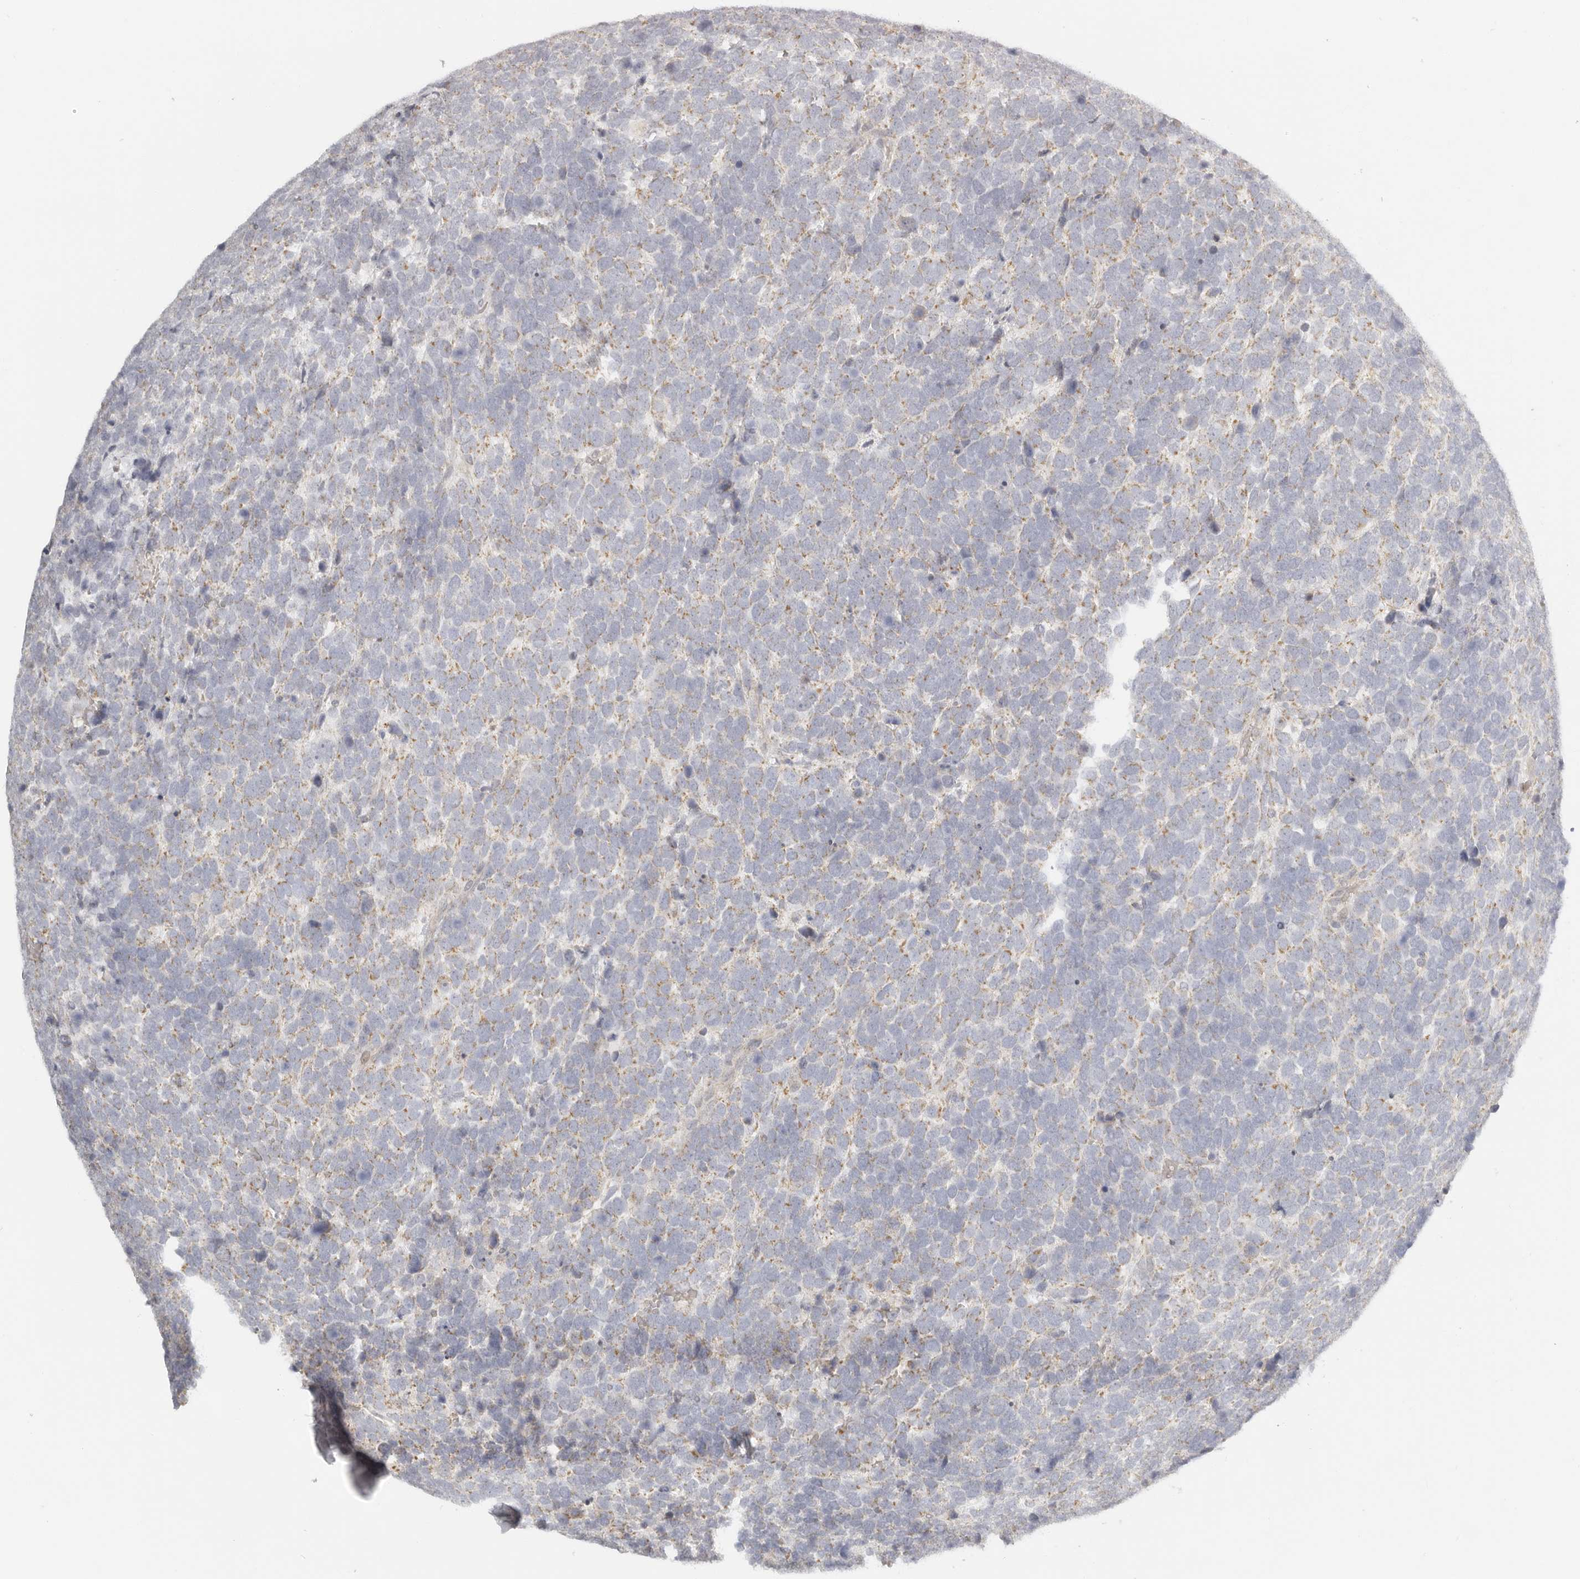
{"staining": {"intensity": "moderate", "quantity": ">75%", "location": "cytoplasmic/membranous"}, "tissue": "urothelial cancer", "cell_type": "Tumor cells", "image_type": "cancer", "snomed": [{"axis": "morphology", "description": "Urothelial carcinoma, High grade"}, {"axis": "topography", "description": "Urinary bladder"}], "caption": "A micrograph of urothelial cancer stained for a protein shows moderate cytoplasmic/membranous brown staining in tumor cells. (DAB = brown stain, brightfield microscopy at high magnification).", "gene": "KDF1", "patient": {"sex": "female", "age": 82}}